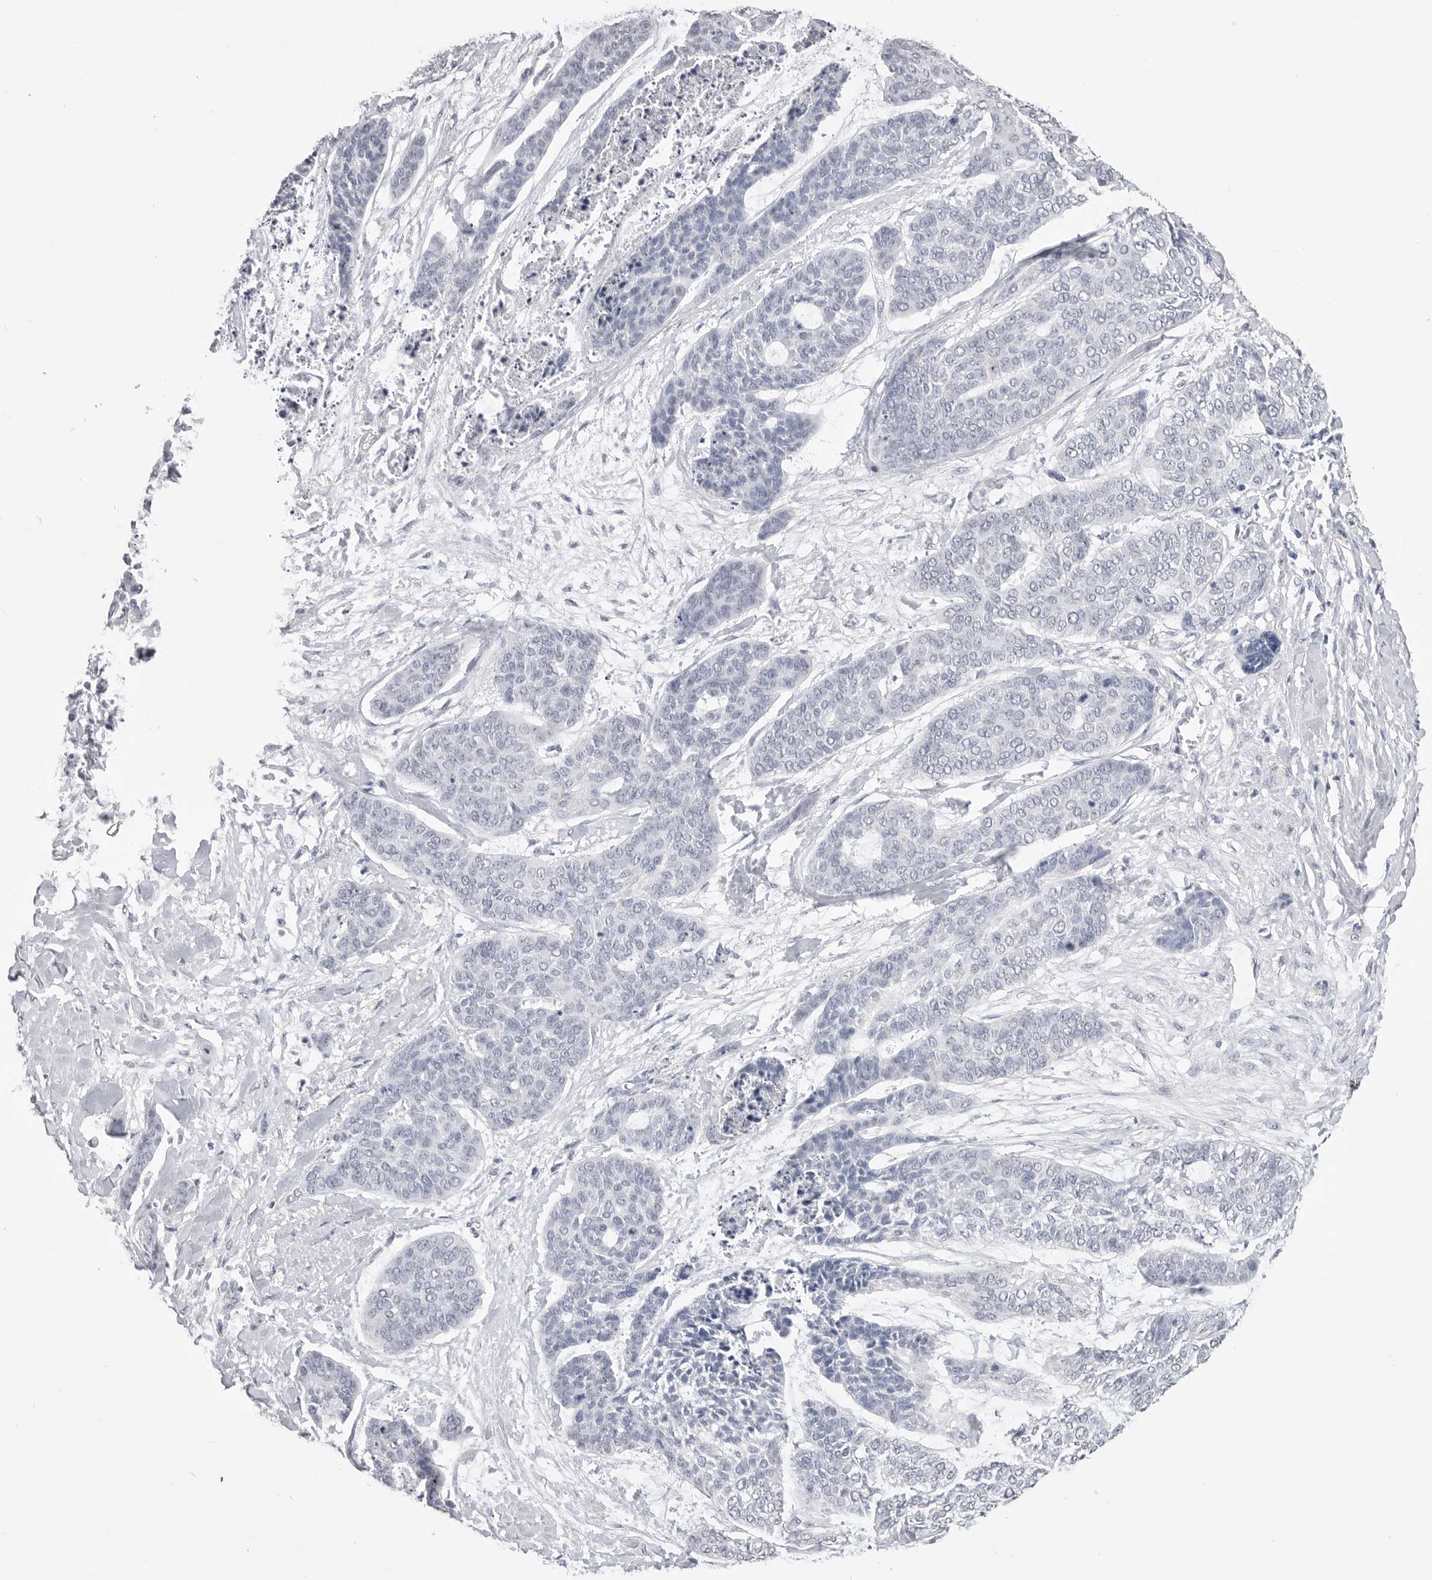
{"staining": {"intensity": "negative", "quantity": "none", "location": "none"}, "tissue": "skin cancer", "cell_type": "Tumor cells", "image_type": "cancer", "snomed": [{"axis": "morphology", "description": "Basal cell carcinoma"}, {"axis": "topography", "description": "Skin"}], "caption": "Skin basal cell carcinoma stained for a protein using immunohistochemistry reveals no staining tumor cells.", "gene": "ICAM5", "patient": {"sex": "female", "age": 64}}